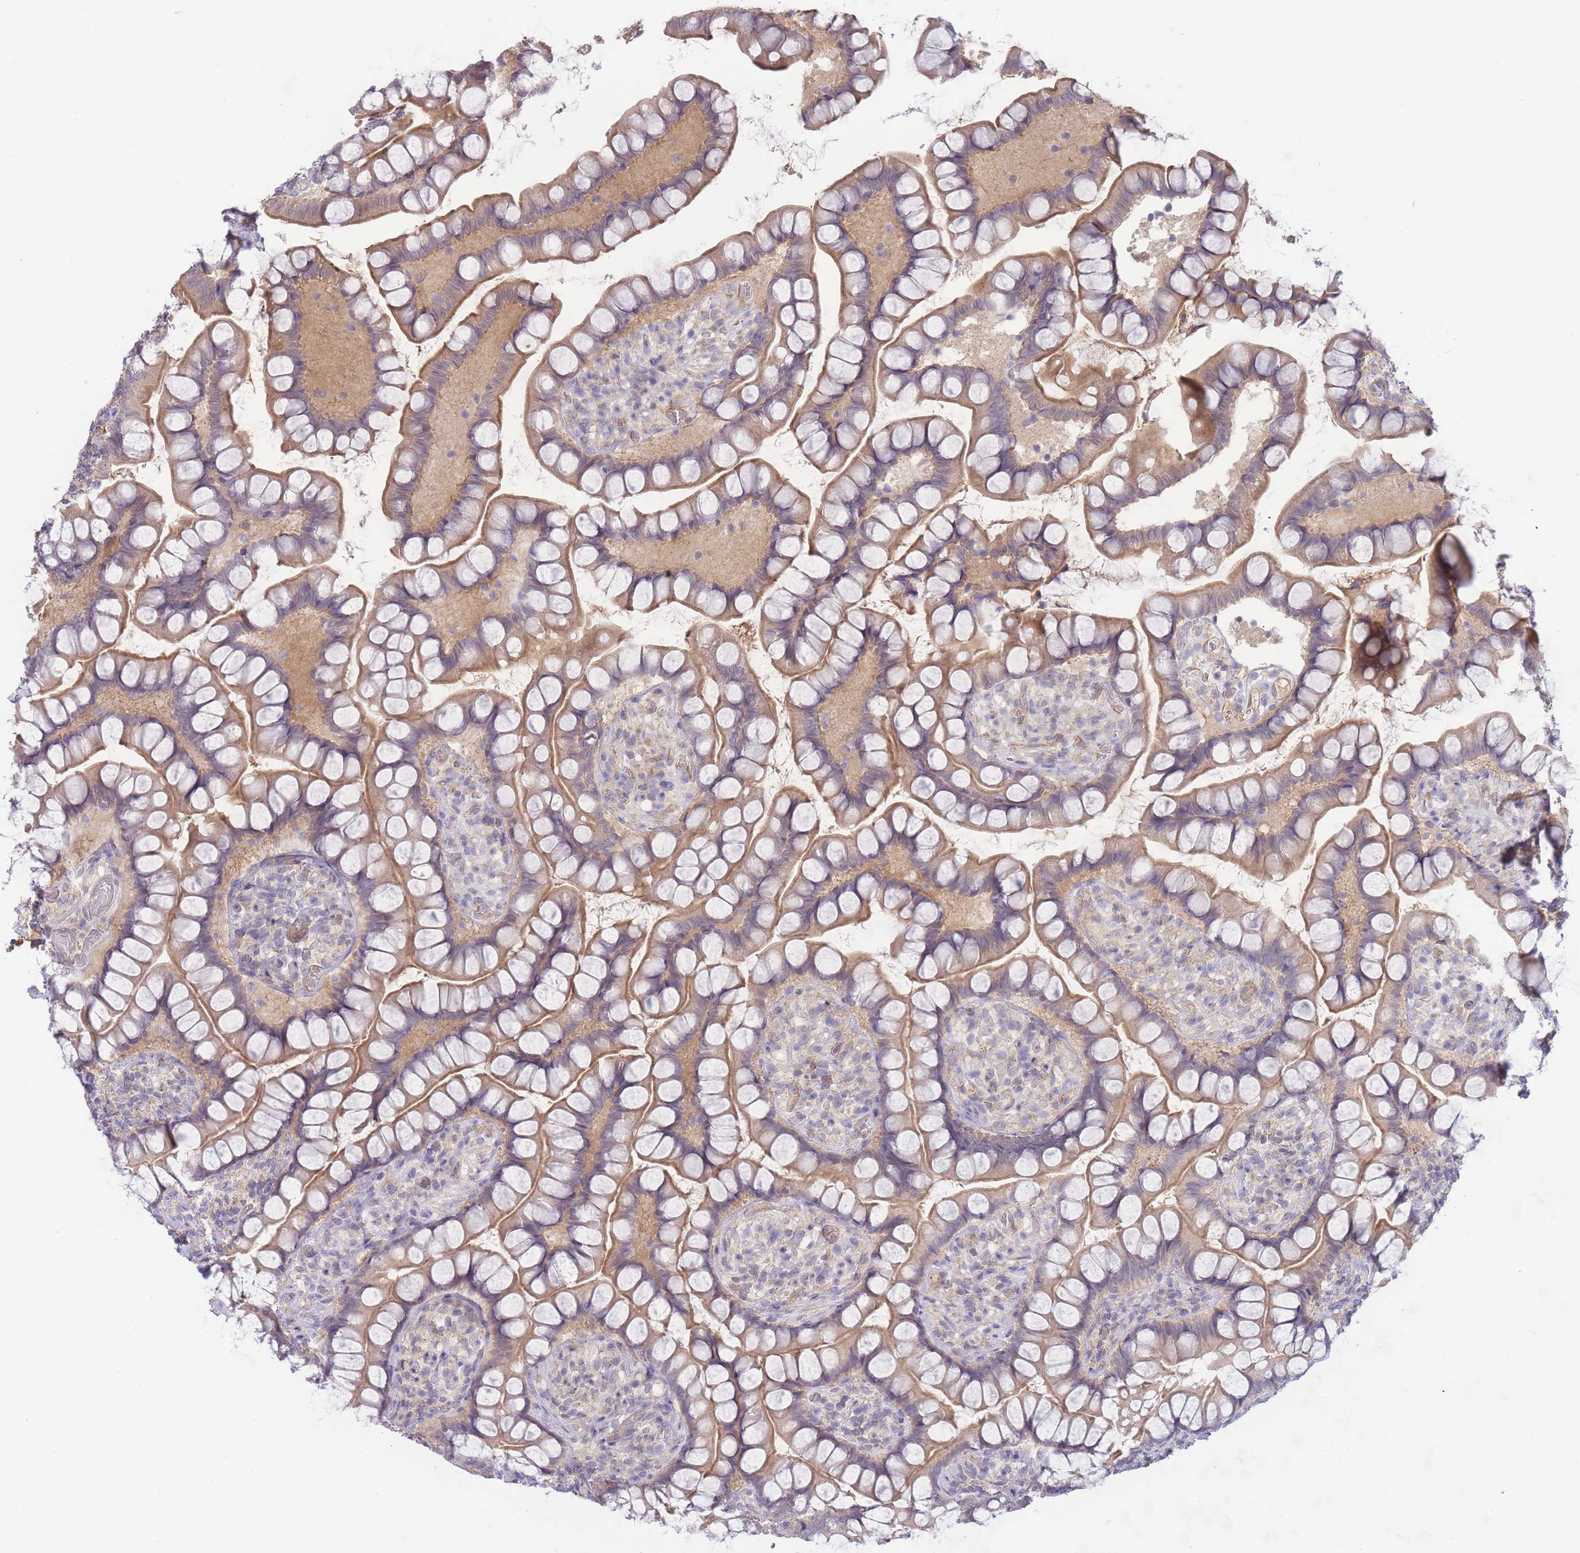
{"staining": {"intensity": "moderate", "quantity": "25%-75%", "location": "cytoplasmic/membranous,nuclear"}, "tissue": "small intestine", "cell_type": "Glandular cells", "image_type": "normal", "snomed": [{"axis": "morphology", "description": "Normal tissue, NOS"}, {"axis": "topography", "description": "Small intestine"}], "caption": "A medium amount of moderate cytoplasmic/membranous,nuclear positivity is present in approximately 25%-75% of glandular cells in unremarkable small intestine.", "gene": "NDUFAF5", "patient": {"sex": "male", "age": 70}}